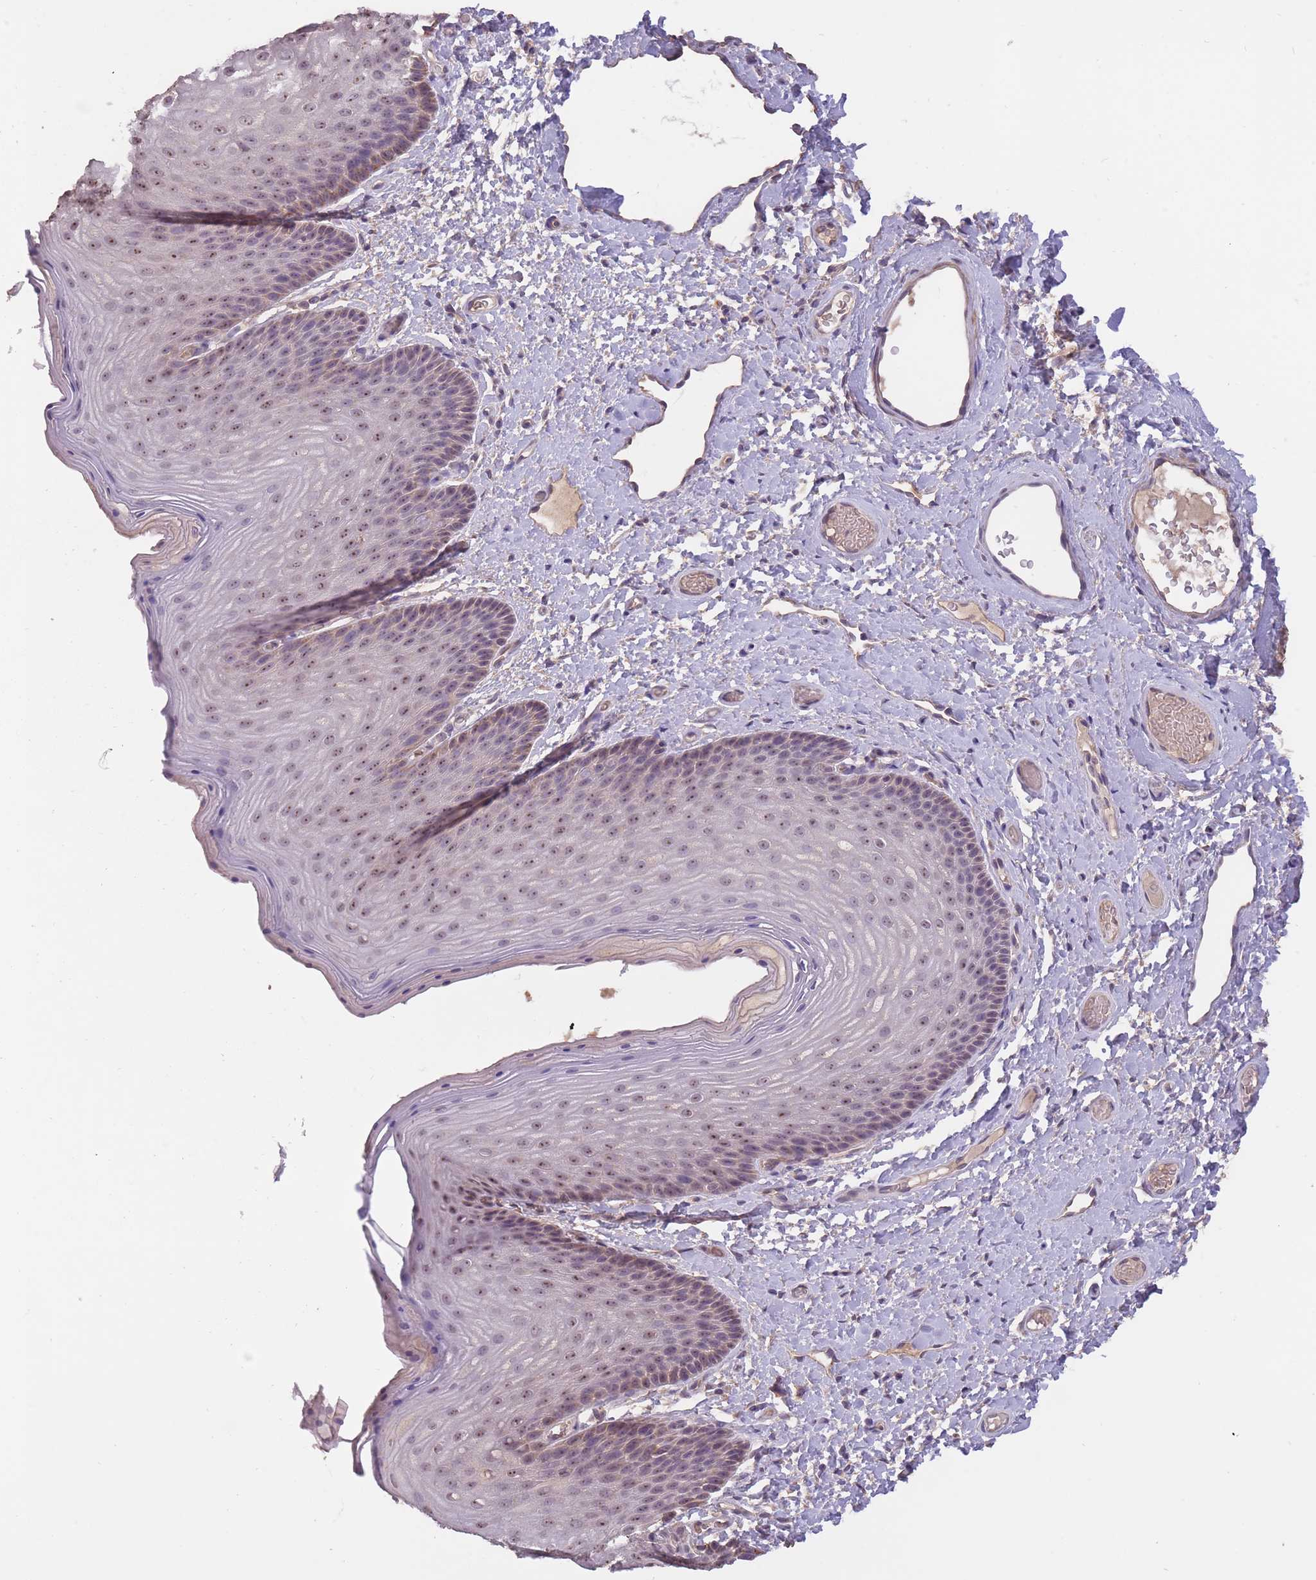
{"staining": {"intensity": "moderate", "quantity": "25%-75%", "location": "nuclear"}, "tissue": "skin", "cell_type": "Epidermal cells", "image_type": "normal", "snomed": [{"axis": "morphology", "description": "Normal tissue, NOS"}, {"axis": "topography", "description": "Anal"}], "caption": "Protein staining of benign skin displays moderate nuclear positivity in approximately 25%-75% of epidermal cells. The protein of interest is shown in brown color, while the nuclei are stained blue.", "gene": "KIAA1755", "patient": {"sex": "female", "age": 40}}